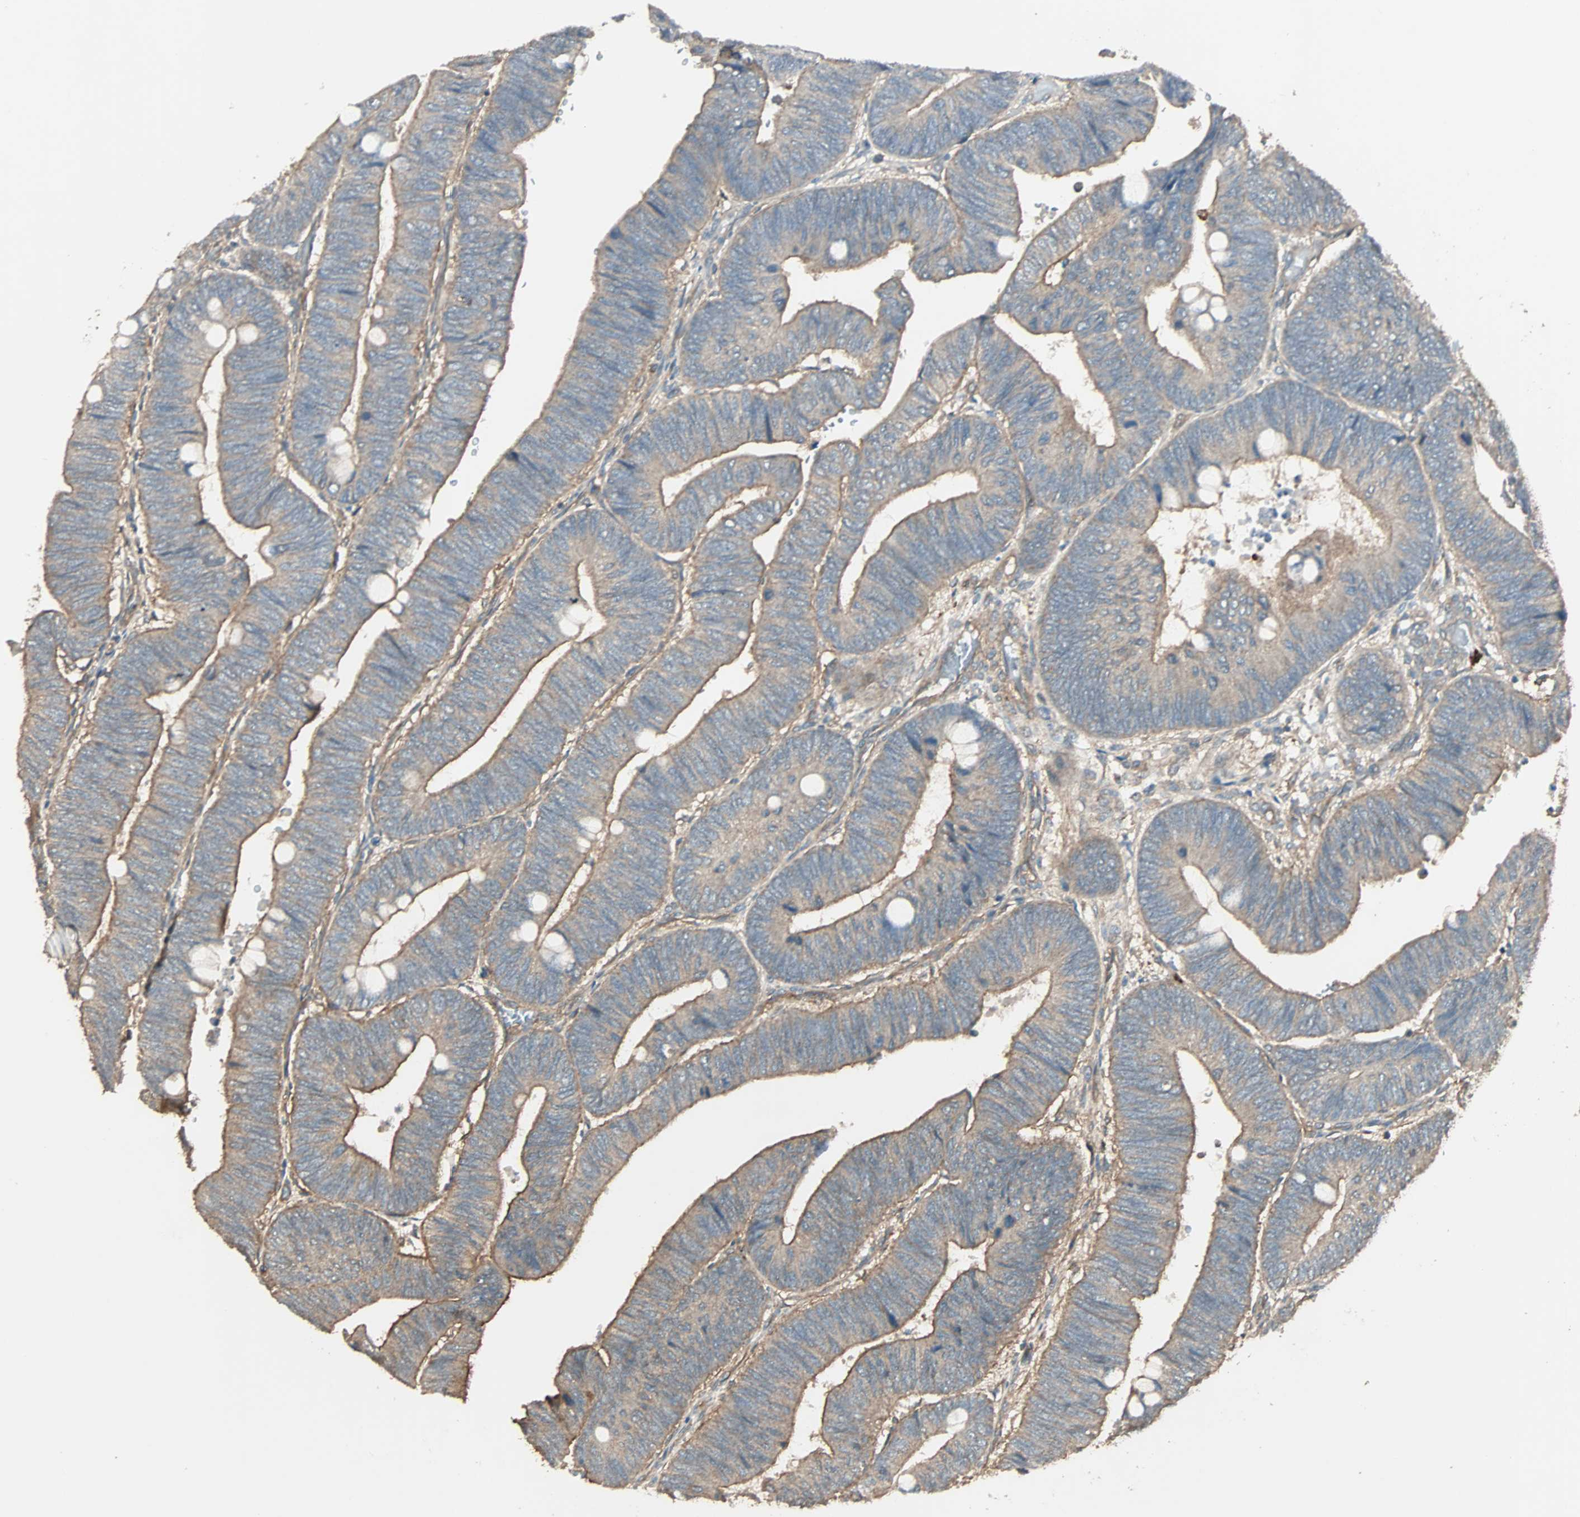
{"staining": {"intensity": "weak", "quantity": ">75%", "location": "cytoplasmic/membranous"}, "tissue": "colorectal cancer", "cell_type": "Tumor cells", "image_type": "cancer", "snomed": [{"axis": "morphology", "description": "Normal tissue, NOS"}, {"axis": "morphology", "description": "Adenocarcinoma, NOS"}, {"axis": "topography", "description": "Rectum"}, {"axis": "topography", "description": "Peripheral nerve tissue"}], "caption": "Colorectal adenocarcinoma tissue shows weak cytoplasmic/membranous expression in about >75% of tumor cells, visualized by immunohistochemistry. (IHC, brightfield microscopy, high magnification).", "gene": "GCK", "patient": {"sex": "male", "age": 92}}